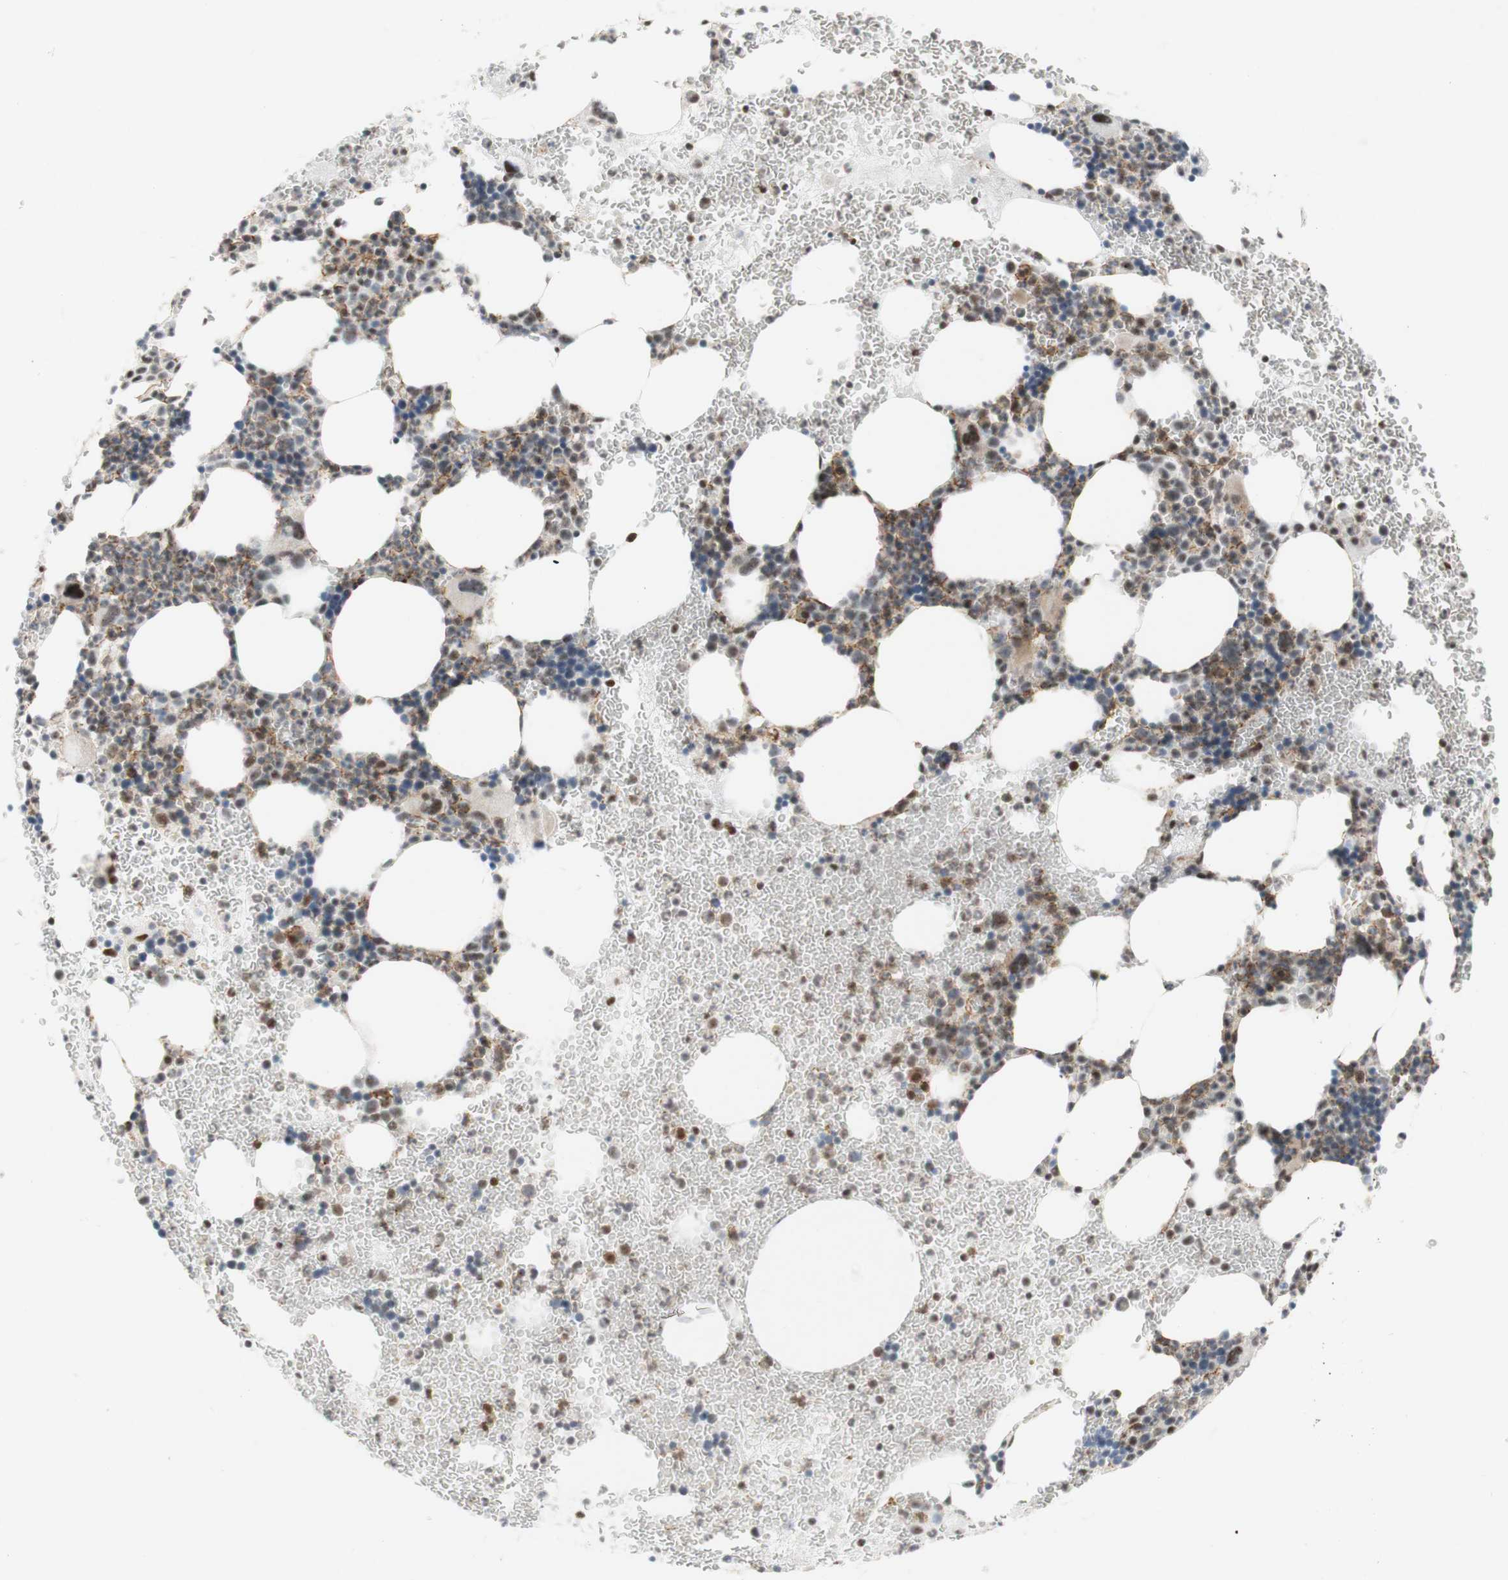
{"staining": {"intensity": "moderate", "quantity": "25%-75%", "location": "nuclear"}, "tissue": "bone marrow", "cell_type": "Hematopoietic cells", "image_type": "normal", "snomed": [{"axis": "morphology", "description": "Normal tissue, NOS"}, {"axis": "morphology", "description": "Inflammation, NOS"}, {"axis": "topography", "description": "Bone marrow"}], "caption": "Protein analysis of benign bone marrow reveals moderate nuclear expression in about 25%-75% of hematopoietic cells. The protein is stained brown, and the nuclei are stained in blue (DAB IHC with brightfield microscopy, high magnification).", "gene": "SAP18", "patient": {"sex": "female", "age": 76}}